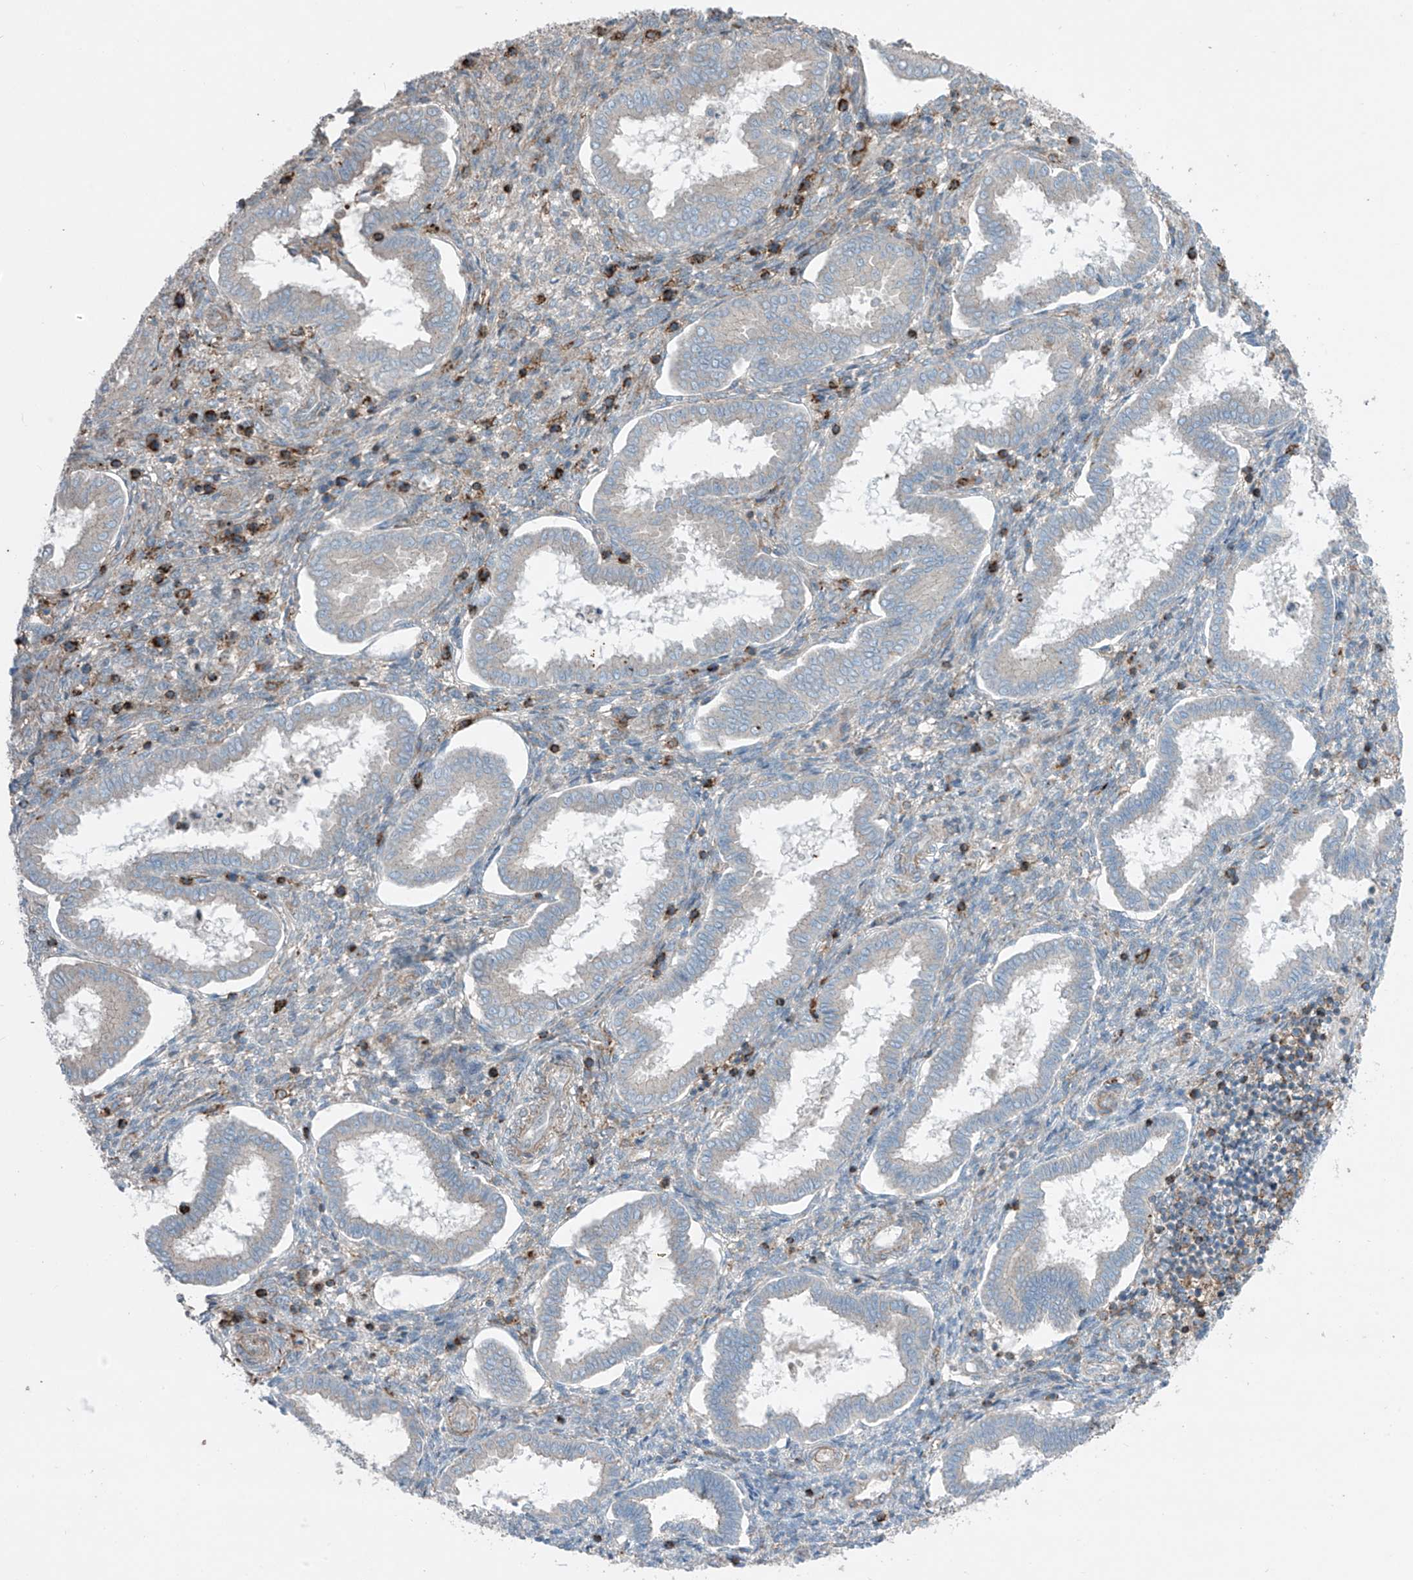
{"staining": {"intensity": "weak", "quantity": "<25%", "location": "cytoplasmic/membranous"}, "tissue": "endometrium", "cell_type": "Cells in endometrial stroma", "image_type": "normal", "snomed": [{"axis": "morphology", "description": "Normal tissue, NOS"}, {"axis": "topography", "description": "Endometrium"}], "caption": "Histopathology image shows no significant protein staining in cells in endometrial stroma of normal endometrium. (DAB (3,3'-diaminobenzidine) IHC visualized using brightfield microscopy, high magnification).", "gene": "SLC1A5", "patient": {"sex": "female", "age": 24}}